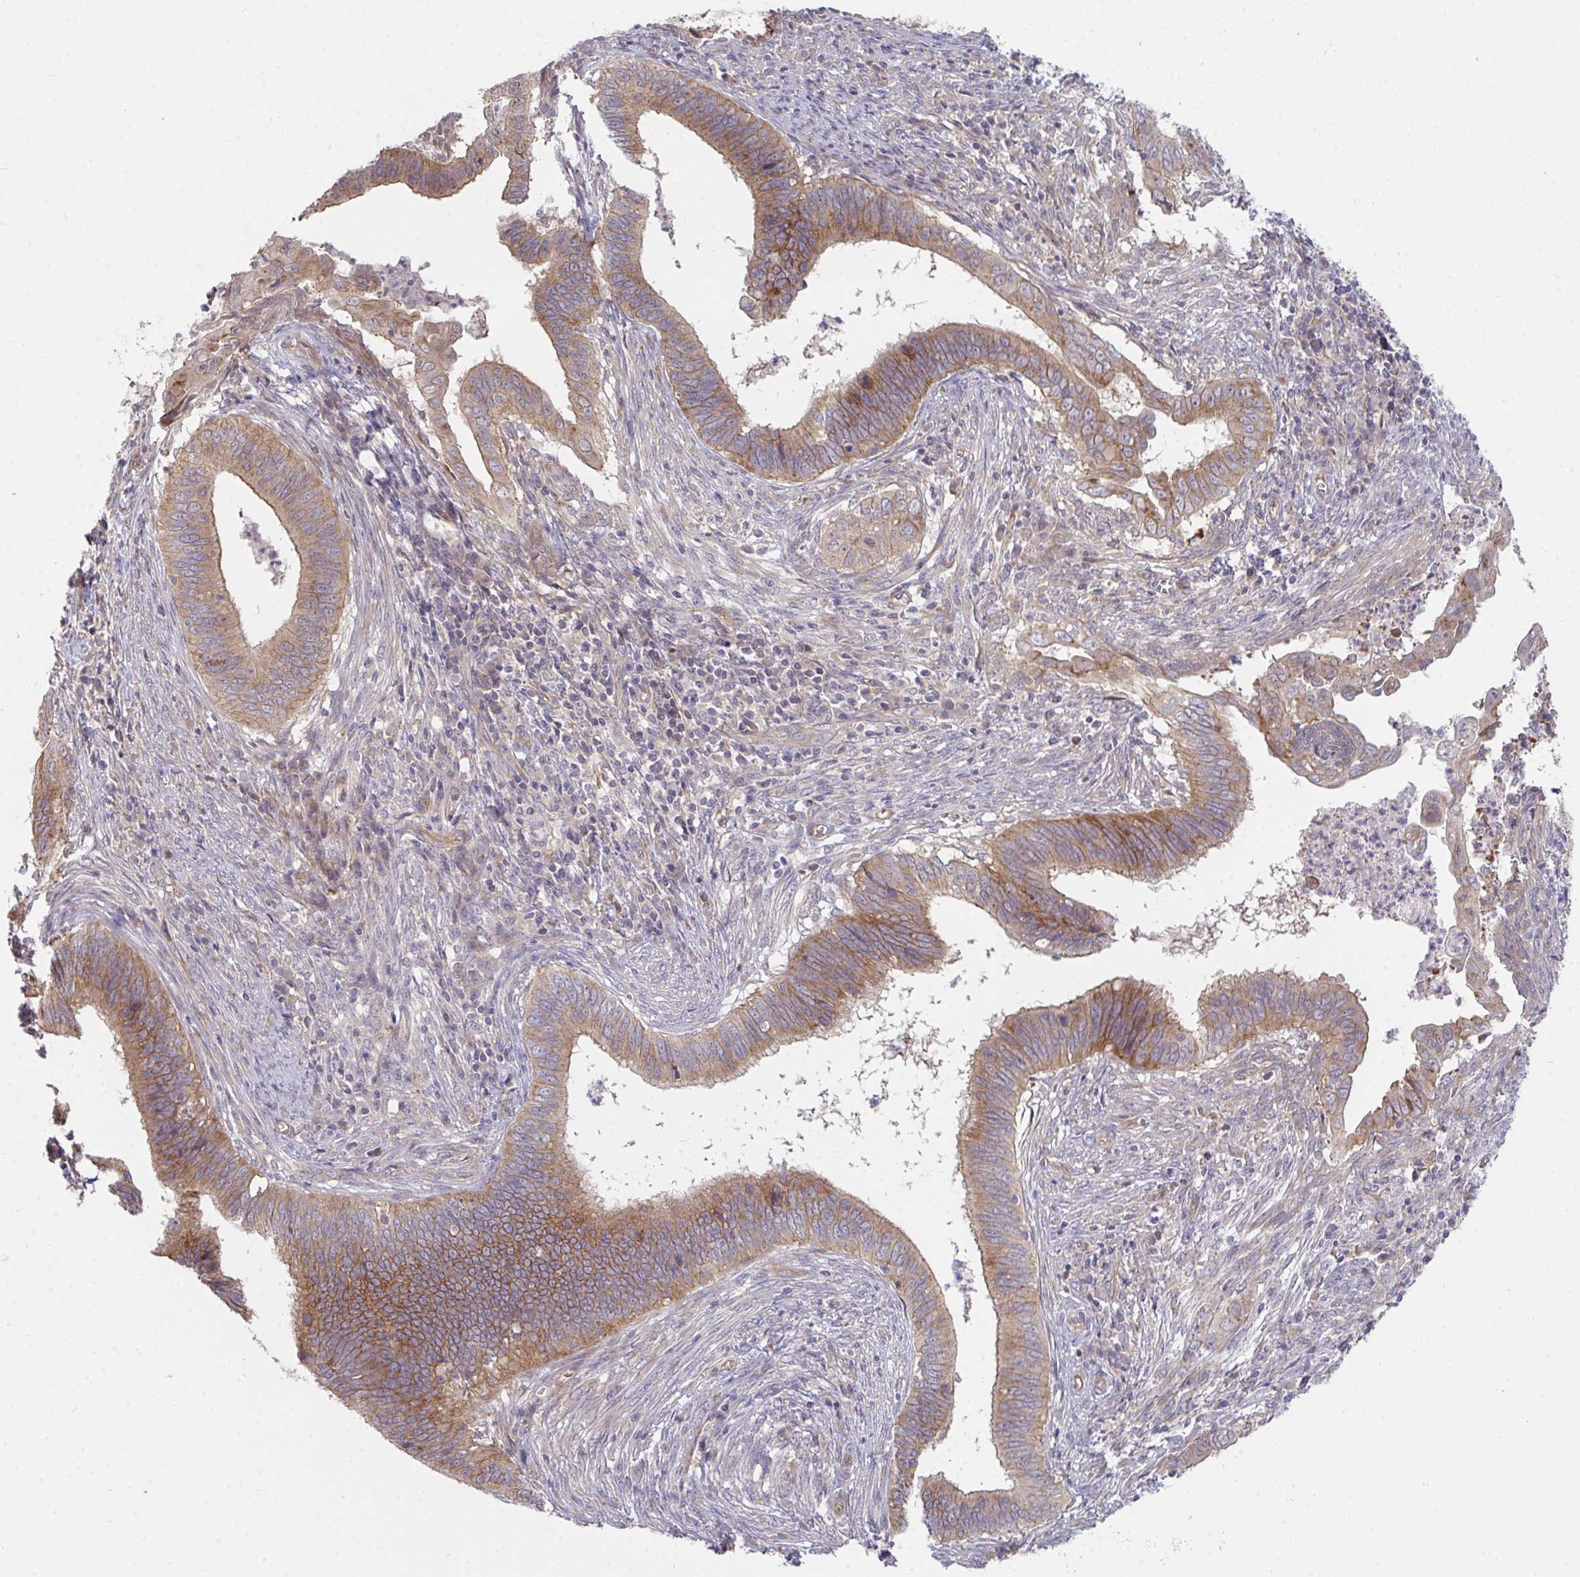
{"staining": {"intensity": "moderate", "quantity": ">75%", "location": "cytoplasmic/membranous"}, "tissue": "cervical cancer", "cell_type": "Tumor cells", "image_type": "cancer", "snomed": [{"axis": "morphology", "description": "Adenocarcinoma, NOS"}, {"axis": "topography", "description": "Cervix"}], "caption": "Tumor cells demonstrate moderate cytoplasmic/membranous expression in approximately >75% of cells in cervical cancer (adenocarcinoma).", "gene": "CASP9", "patient": {"sex": "female", "age": 42}}